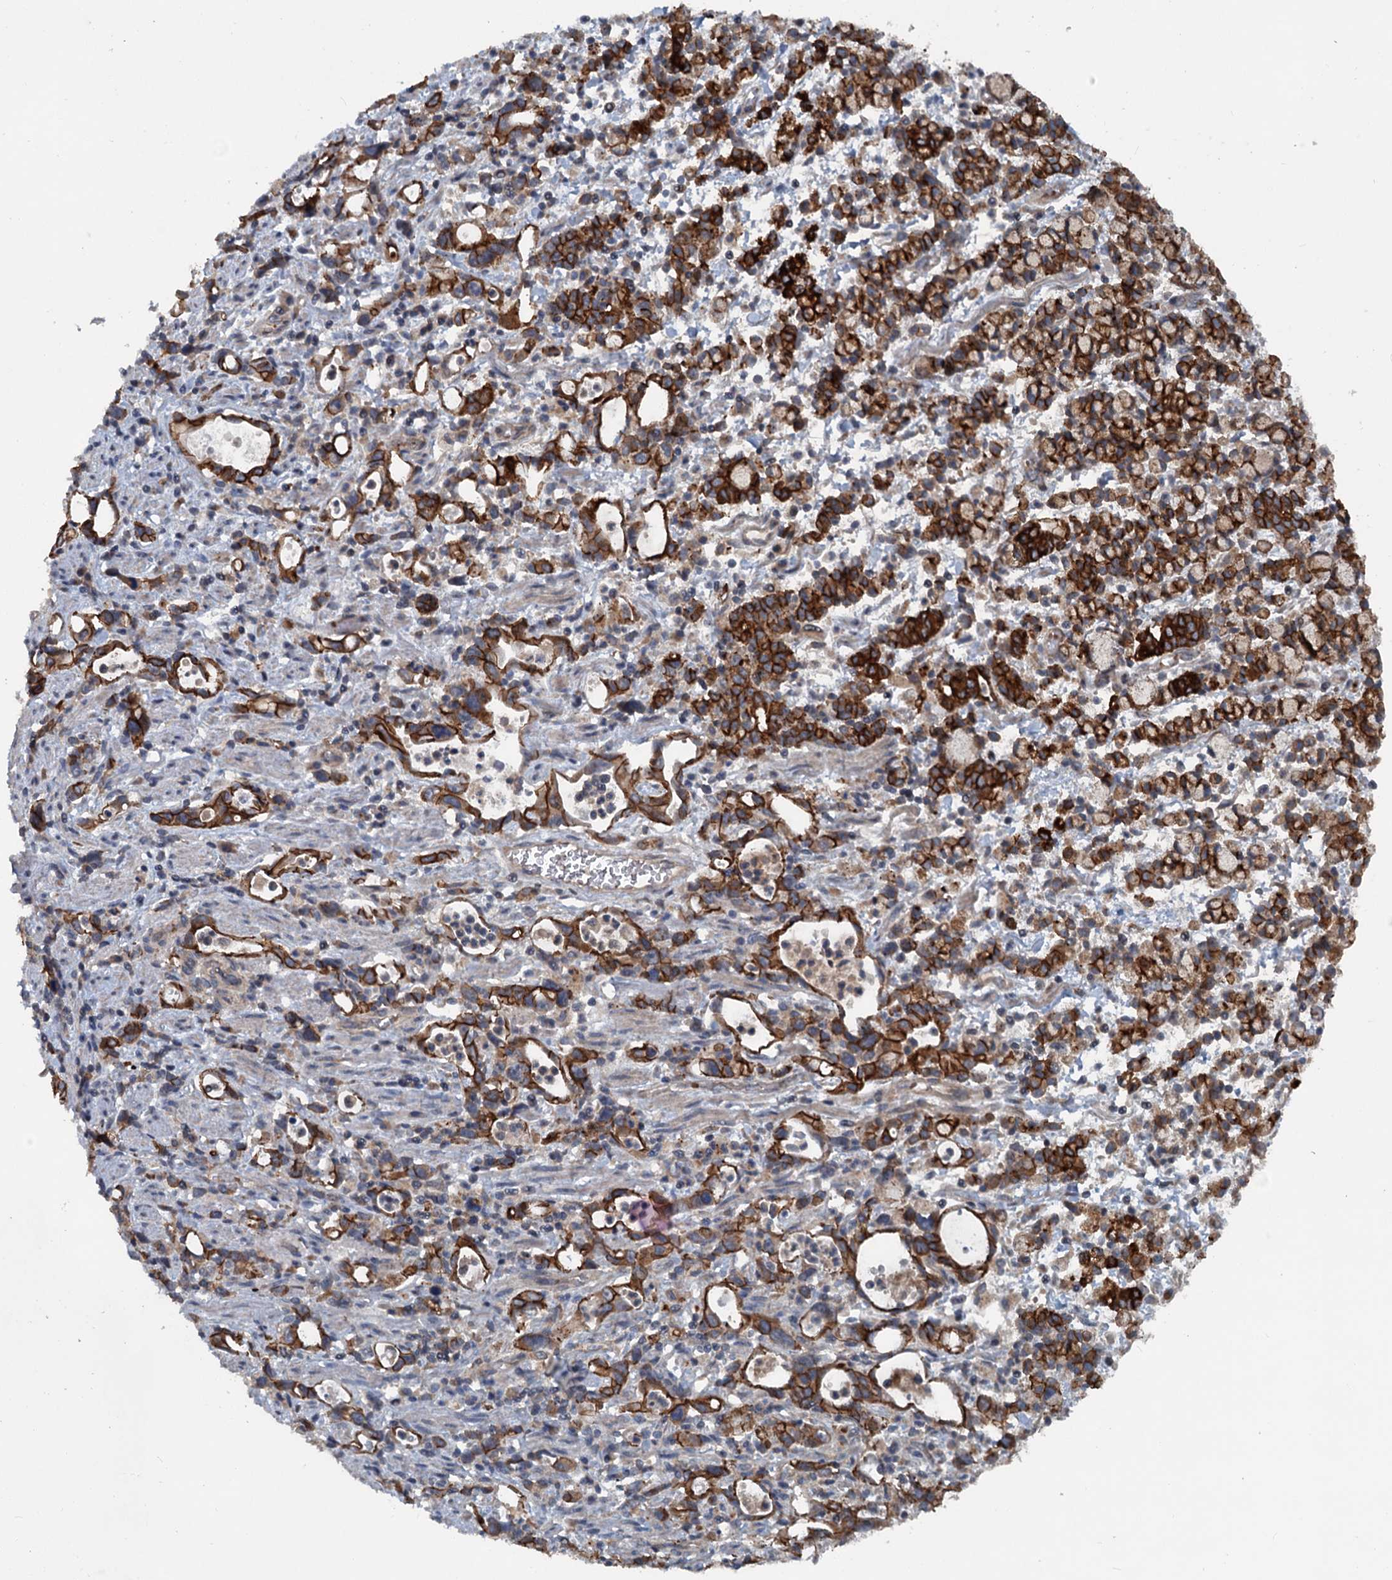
{"staining": {"intensity": "strong", "quantity": ">75%", "location": "cytoplasmic/membranous"}, "tissue": "stomach cancer", "cell_type": "Tumor cells", "image_type": "cancer", "snomed": [{"axis": "morphology", "description": "Adenocarcinoma, NOS"}, {"axis": "topography", "description": "Stomach, lower"}], "caption": "Protein expression analysis of human stomach adenocarcinoma reveals strong cytoplasmic/membranous staining in approximately >75% of tumor cells.", "gene": "N4BP2L2", "patient": {"sex": "female", "age": 43}}